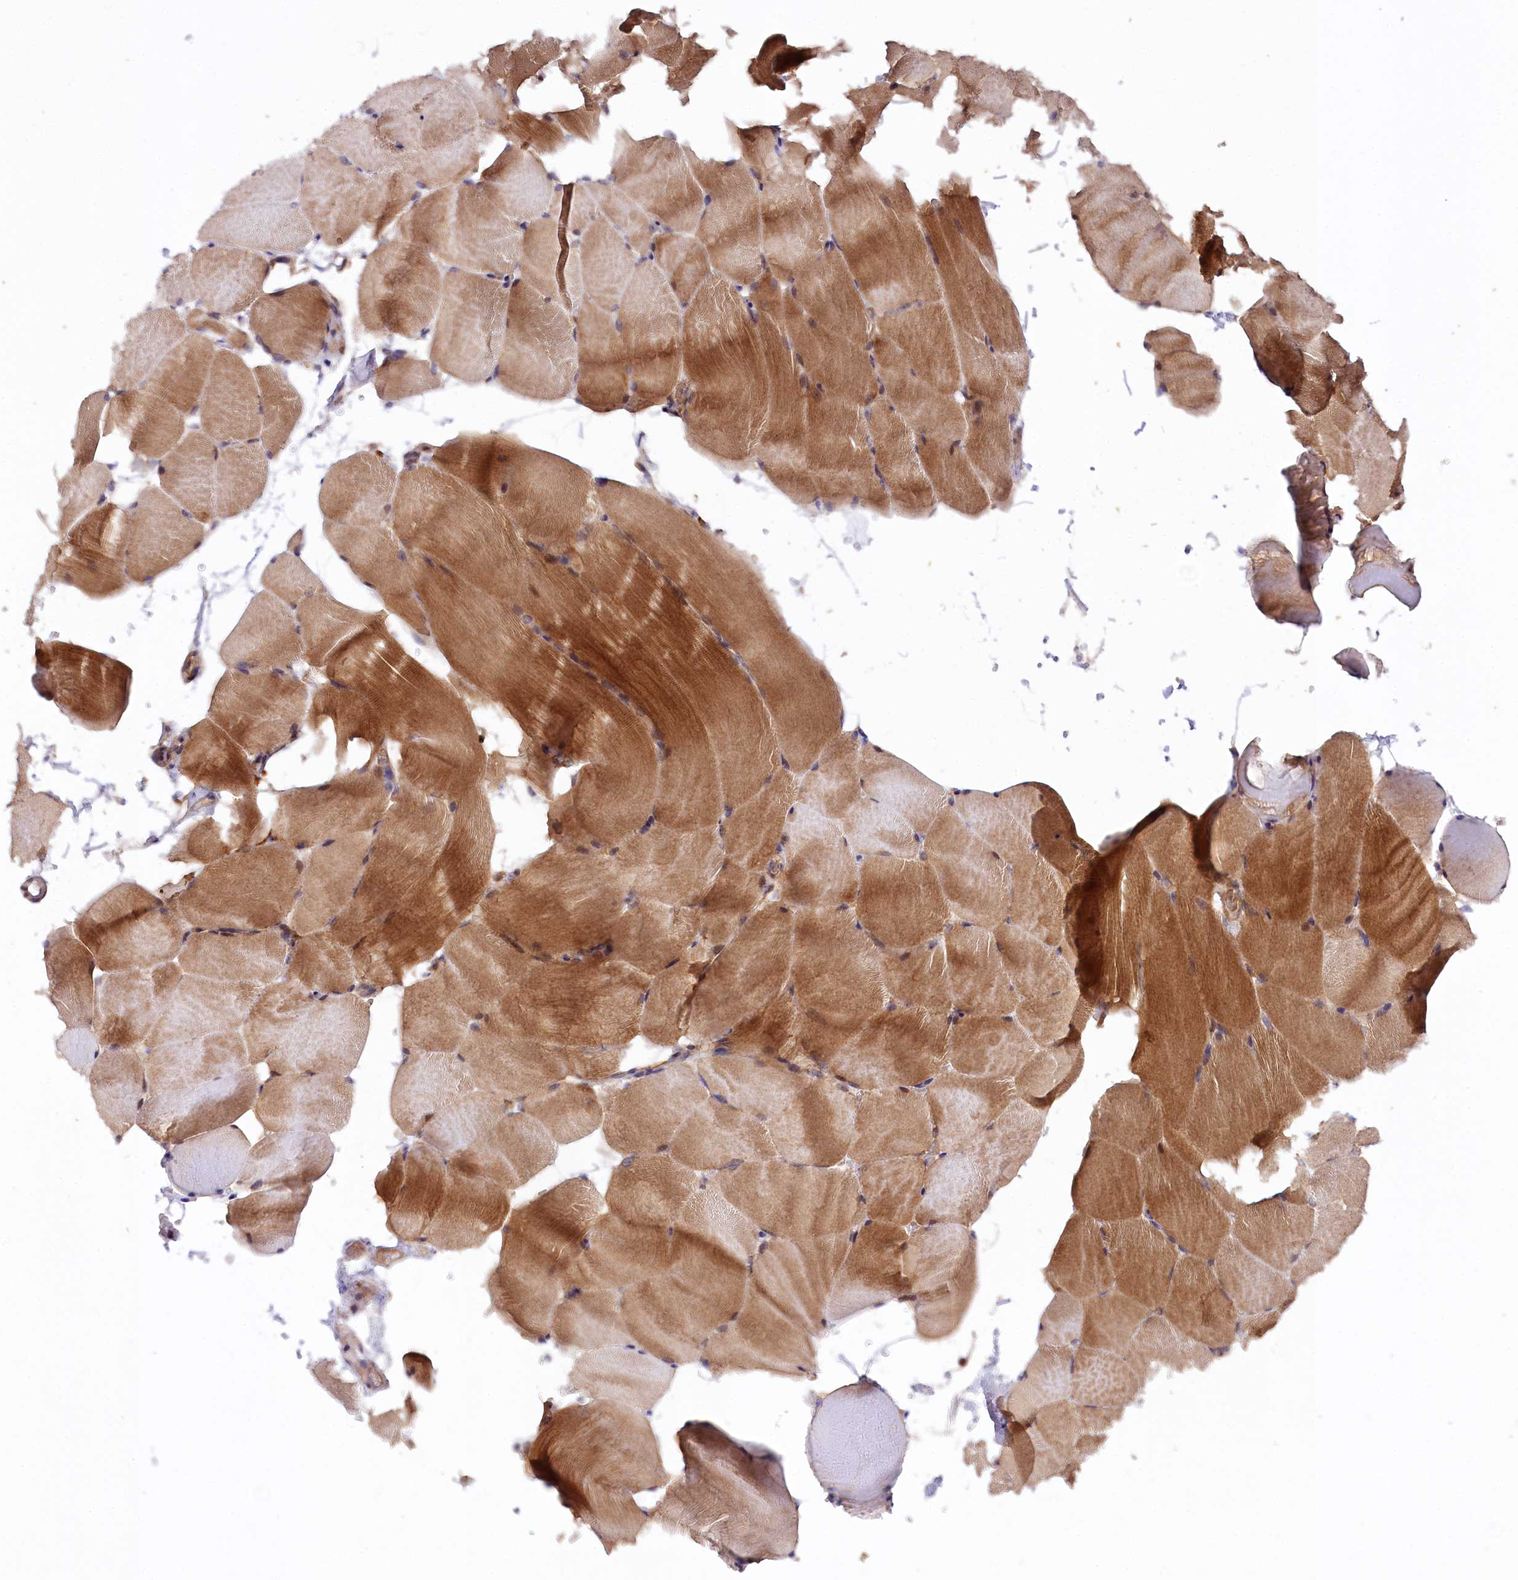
{"staining": {"intensity": "moderate", "quantity": ">75%", "location": "cytoplasmic/membranous"}, "tissue": "skeletal muscle", "cell_type": "Myocytes", "image_type": "normal", "snomed": [{"axis": "morphology", "description": "Normal tissue, NOS"}, {"axis": "topography", "description": "Skeletal muscle"}, {"axis": "topography", "description": "Parathyroid gland"}], "caption": "This image demonstrates unremarkable skeletal muscle stained with immunohistochemistry (IHC) to label a protein in brown. The cytoplasmic/membranous of myocytes show moderate positivity for the protein. Nuclei are counter-stained blue.", "gene": "PHLDB1", "patient": {"sex": "female", "age": 37}}